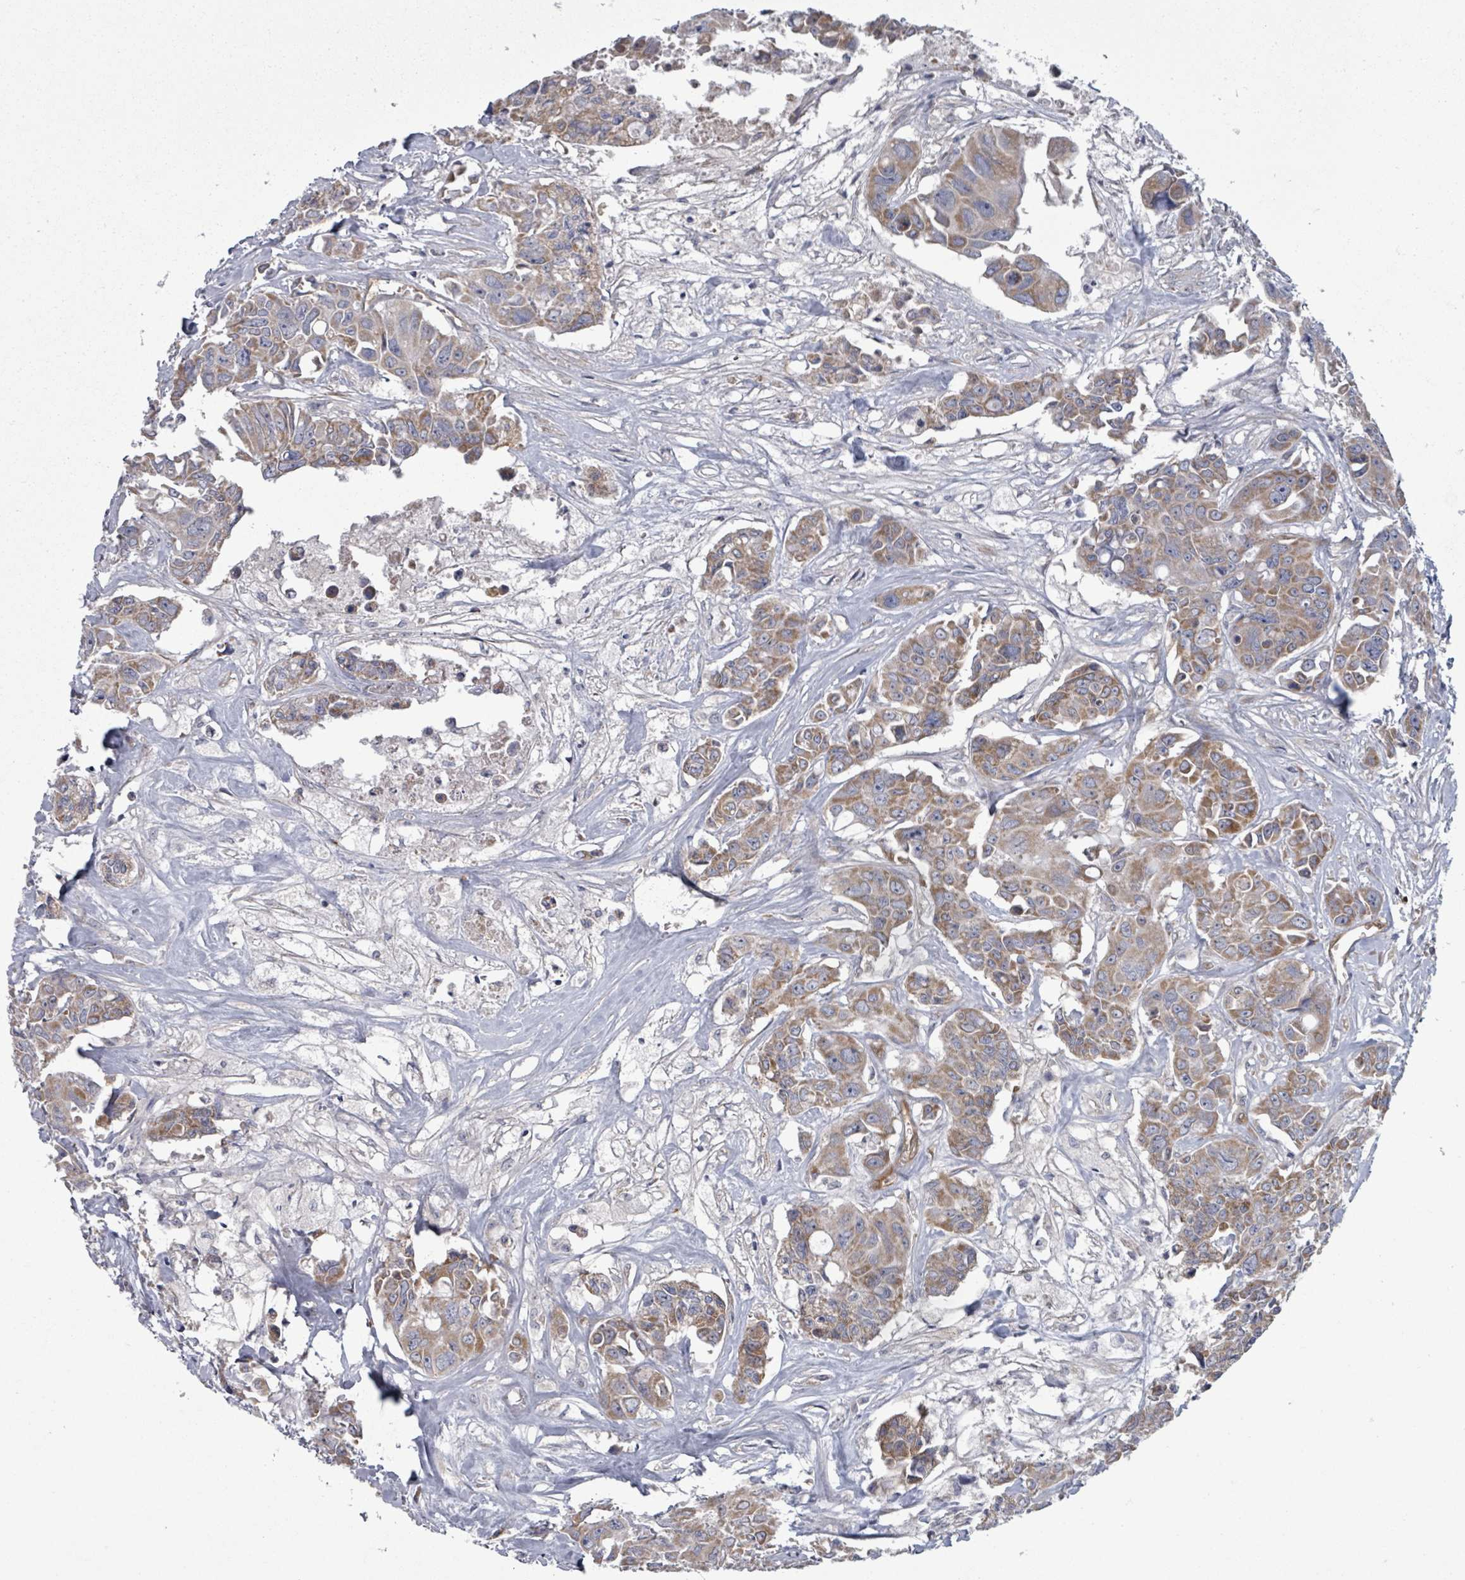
{"staining": {"intensity": "moderate", "quantity": ">75%", "location": "cytoplasmic/membranous"}, "tissue": "colorectal cancer", "cell_type": "Tumor cells", "image_type": "cancer", "snomed": [{"axis": "morphology", "description": "Adenocarcinoma, NOS"}, {"axis": "topography", "description": "Rectum"}], "caption": "A brown stain labels moderate cytoplasmic/membranous positivity of a protein in colorectal cancer (adenocarcinoma) tumor cells.", "gene": "FKBP1A", "patient": {"sex": "male", "age": 87}}